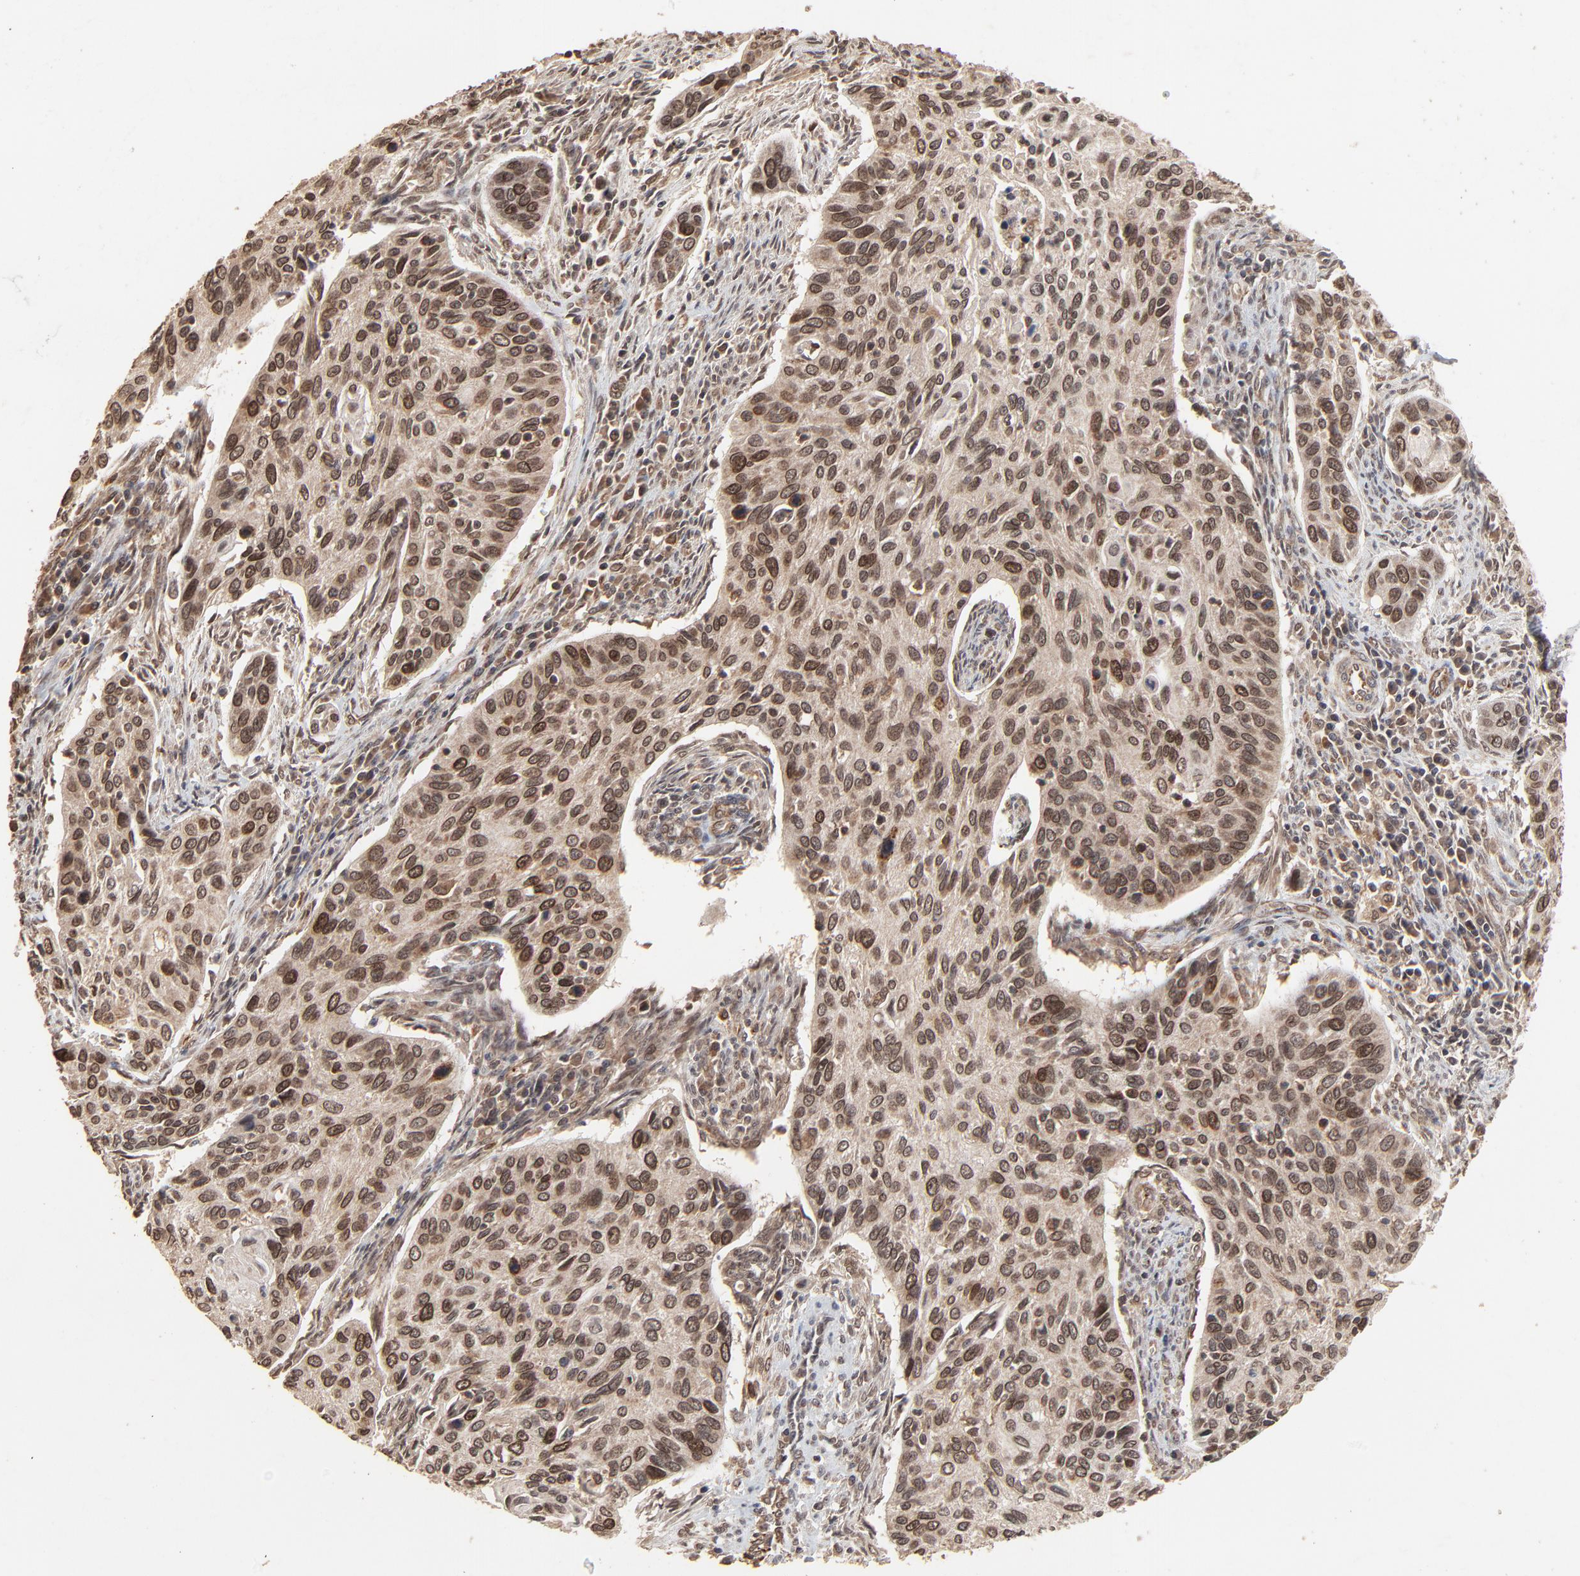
{"staining": {"intensity": "moderate", "quantity": ">75%", "location": "cytoplasmic/membranous,nuclear"}, "tissue": "cervical cancer", "cell_type": "Tumor cells", "image_type": "cancer", "snomed": [{"axis": "morphology", "description": "Squamous cell carcinoma, NOS"}, {"axis": "topography", "description": "Cervix"}], "caption": "Protein analysis of cervical cancer (squamous cell carcinoma) tissue demonstrates moderate cytoplasmic/membranous and nuclear expression in about >75% of tumor cells.", "gene": "FAM227A", "patient": {"sex": "female", "age": 57}}